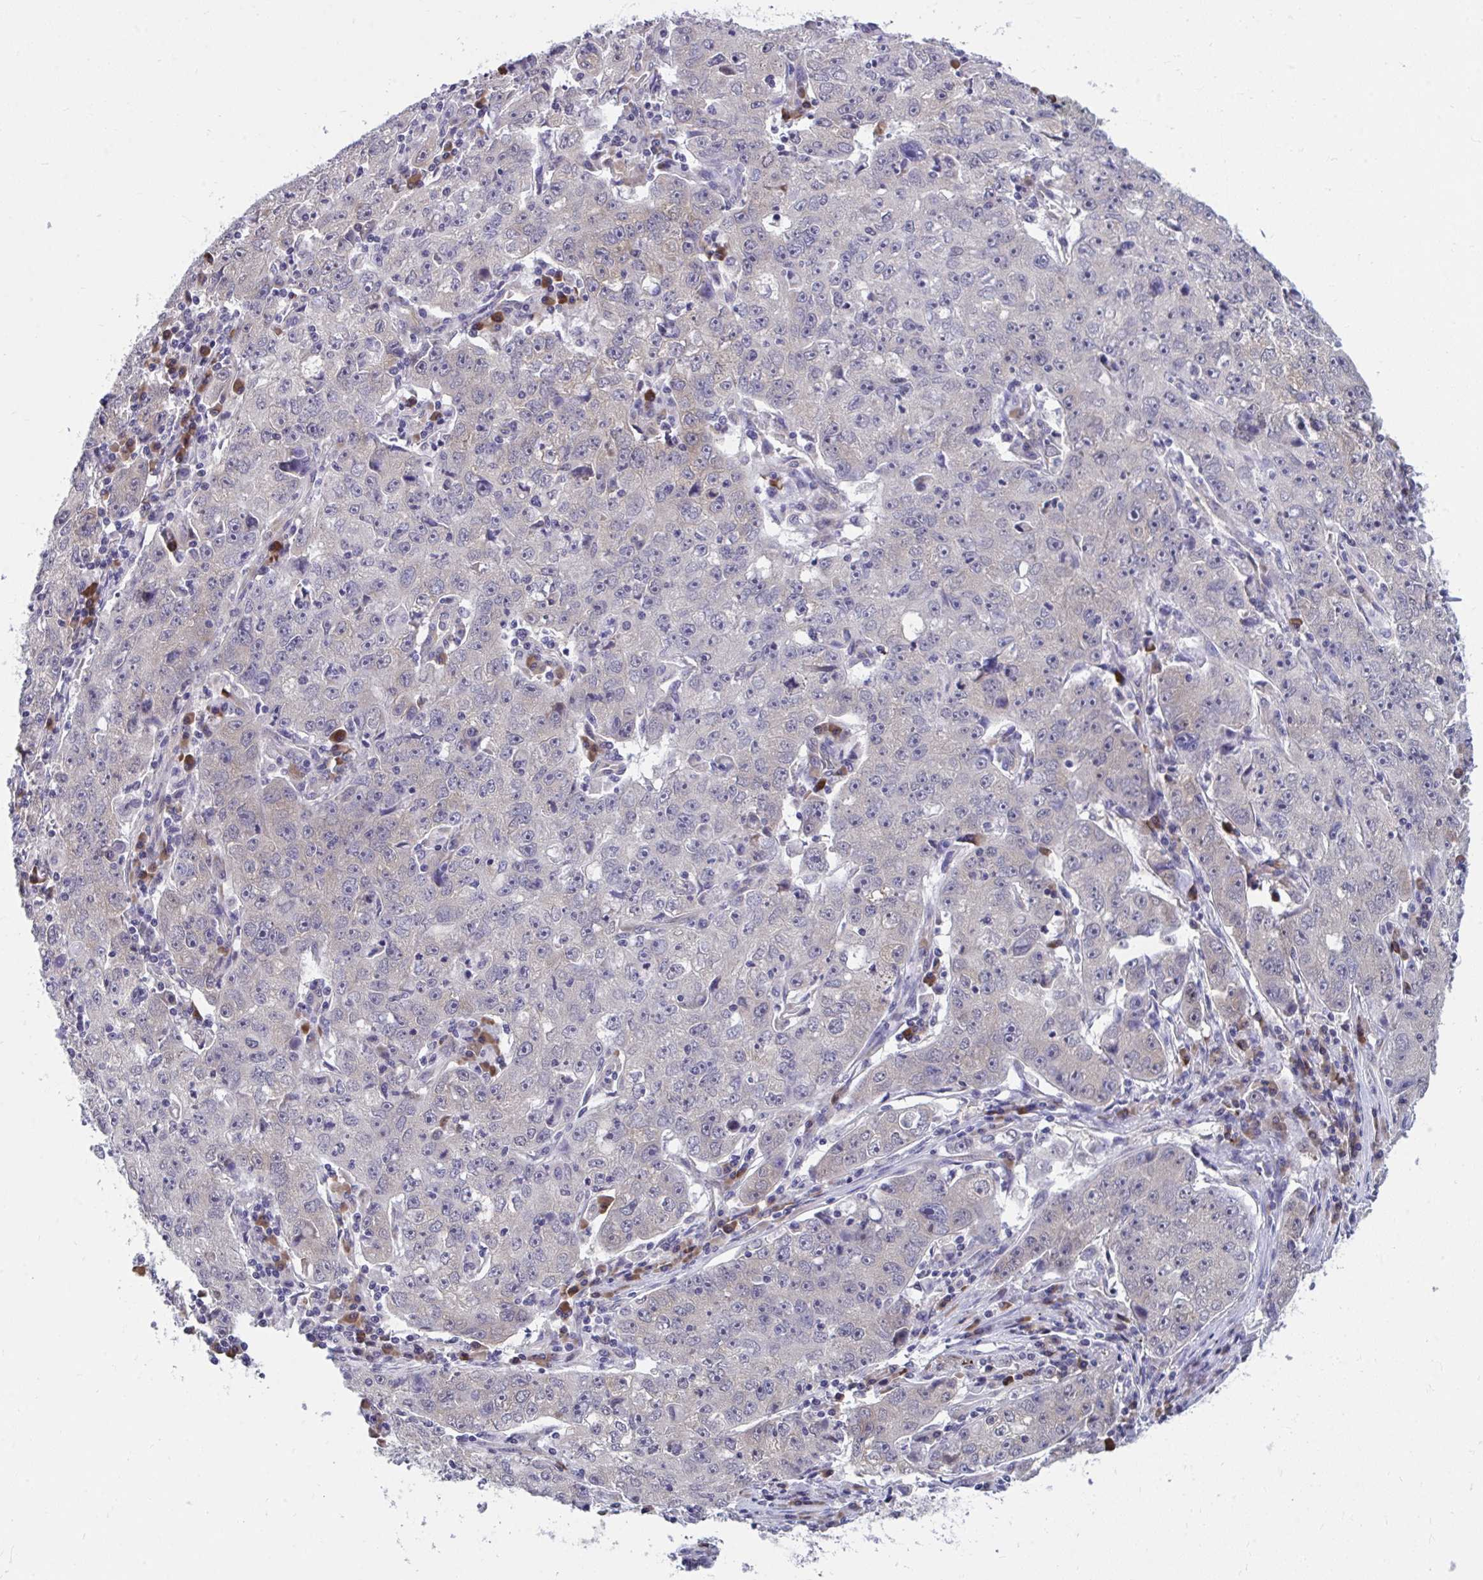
{"staining": {"intensity": "negative", "quantity": "none", "location": "none"}, "tissue": "lung cancer", "cell_type": "Tumor cells", "image_type": "cancer", "snomed": [{"axis": "morphology", "description": "Normal morphology"}, {"axis": "morphology", "description": "Adenocarcinoma, NOS"}, {"axis": "topography", "description": "Lymph node"}, {"axis": "topography", "description": "Lung"}], "caption": "High magnification brightfield microscopy of lung cancer stained with DAB (brown) and counterstained with hematoxylin (blue): tumor cells show no significant expression.", "gene": "SELENON", "patient": {"sex": "female", "age": 57}}